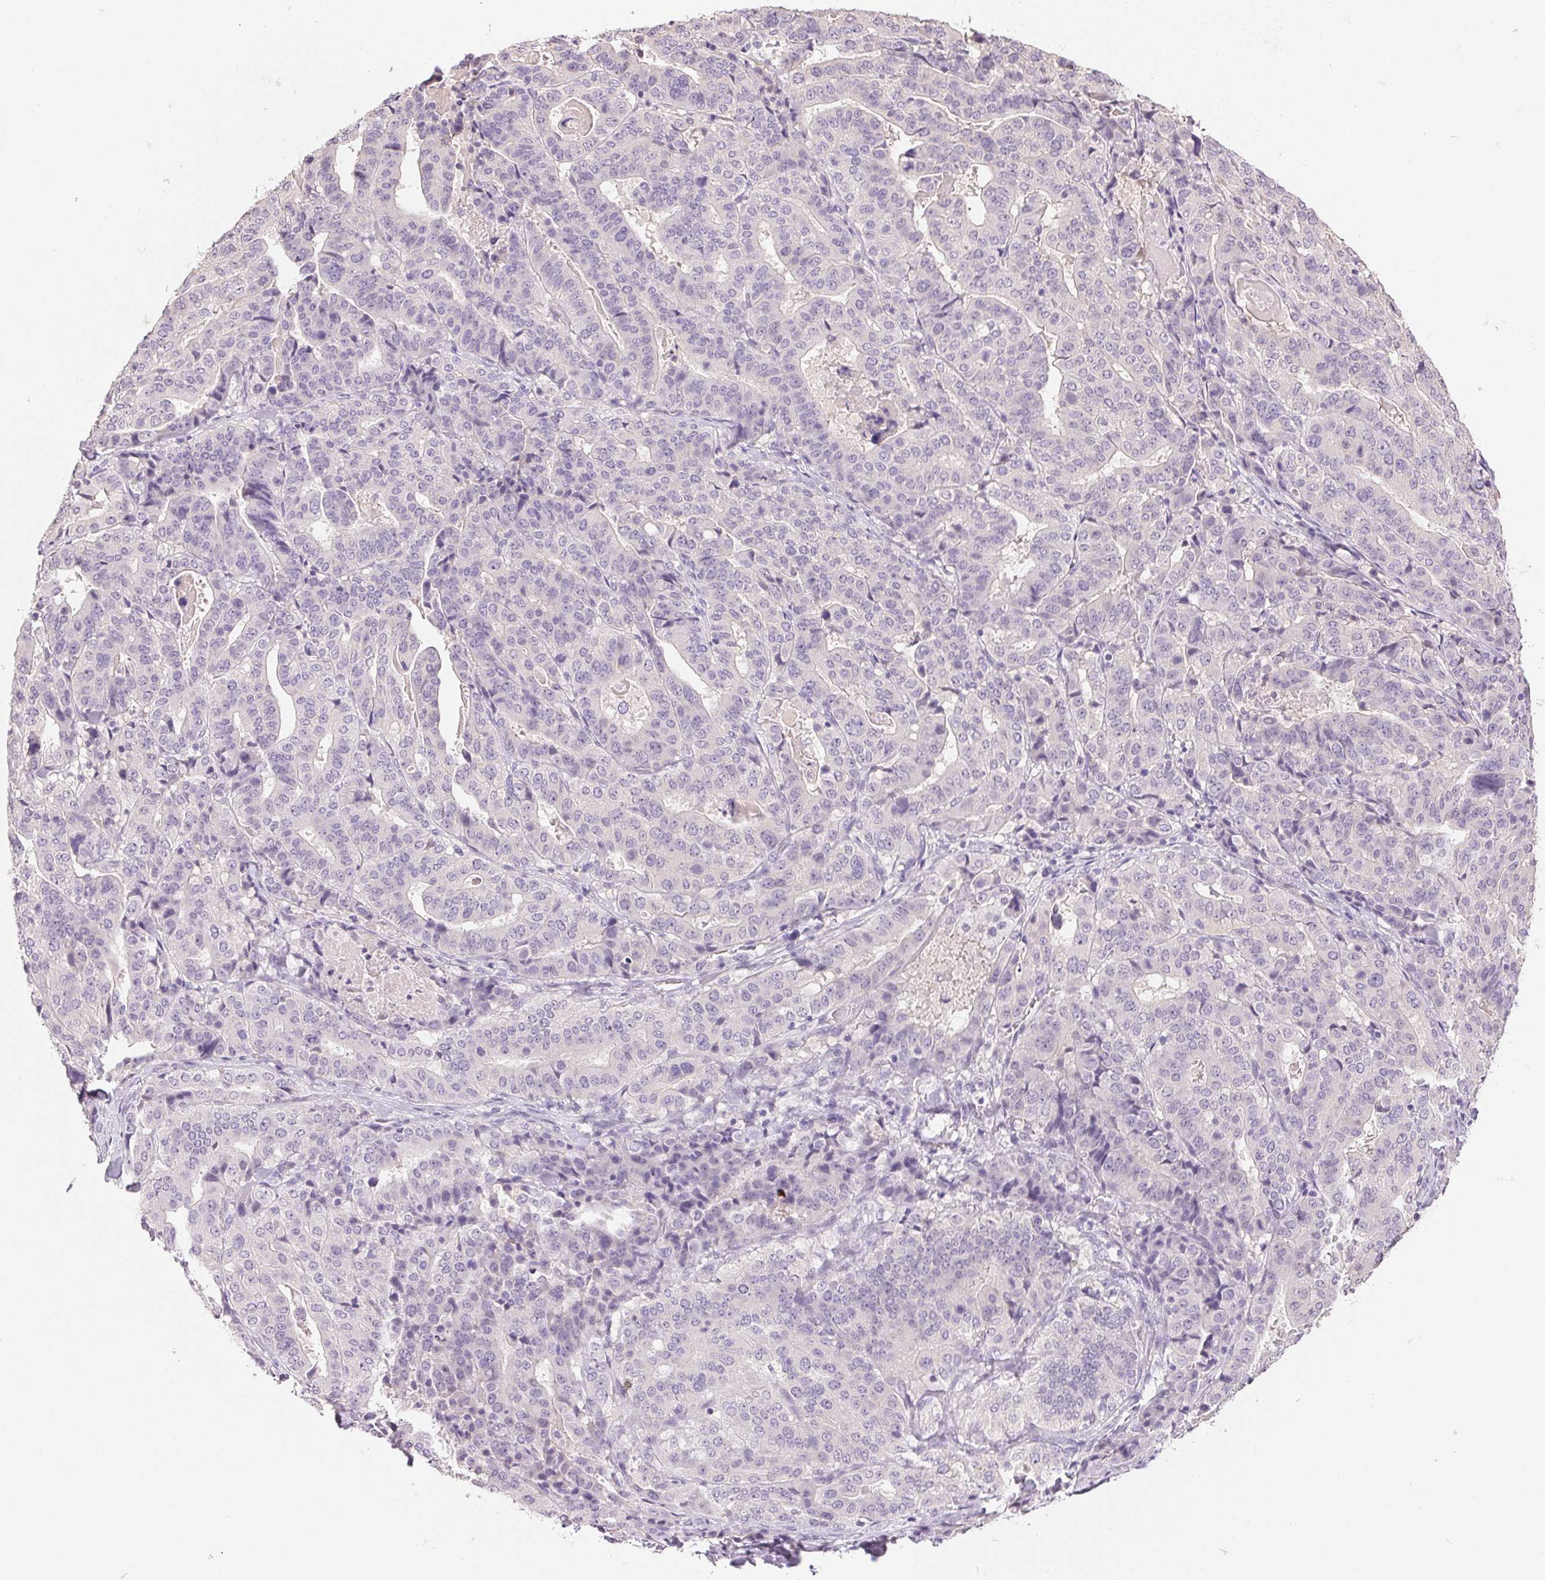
{"staining": {"intensity": "negative", "quantity": "none", "location": "none"}, "tissue": "stomach cancer", "cell_type": "Tumor cells", "image_type": "cancer", "snomed": [{"axis": "morphology", "description": "Adenocarcinoma, NOS"}, {"axis": "topography", "description": "Stomach"}], "caption": "Immunohistochemistry of human stomach adenocarcinoma reveals no staining in tumor cells.", "gene": "SFTPD", "patient": {"sex": "male", "age": 48}}